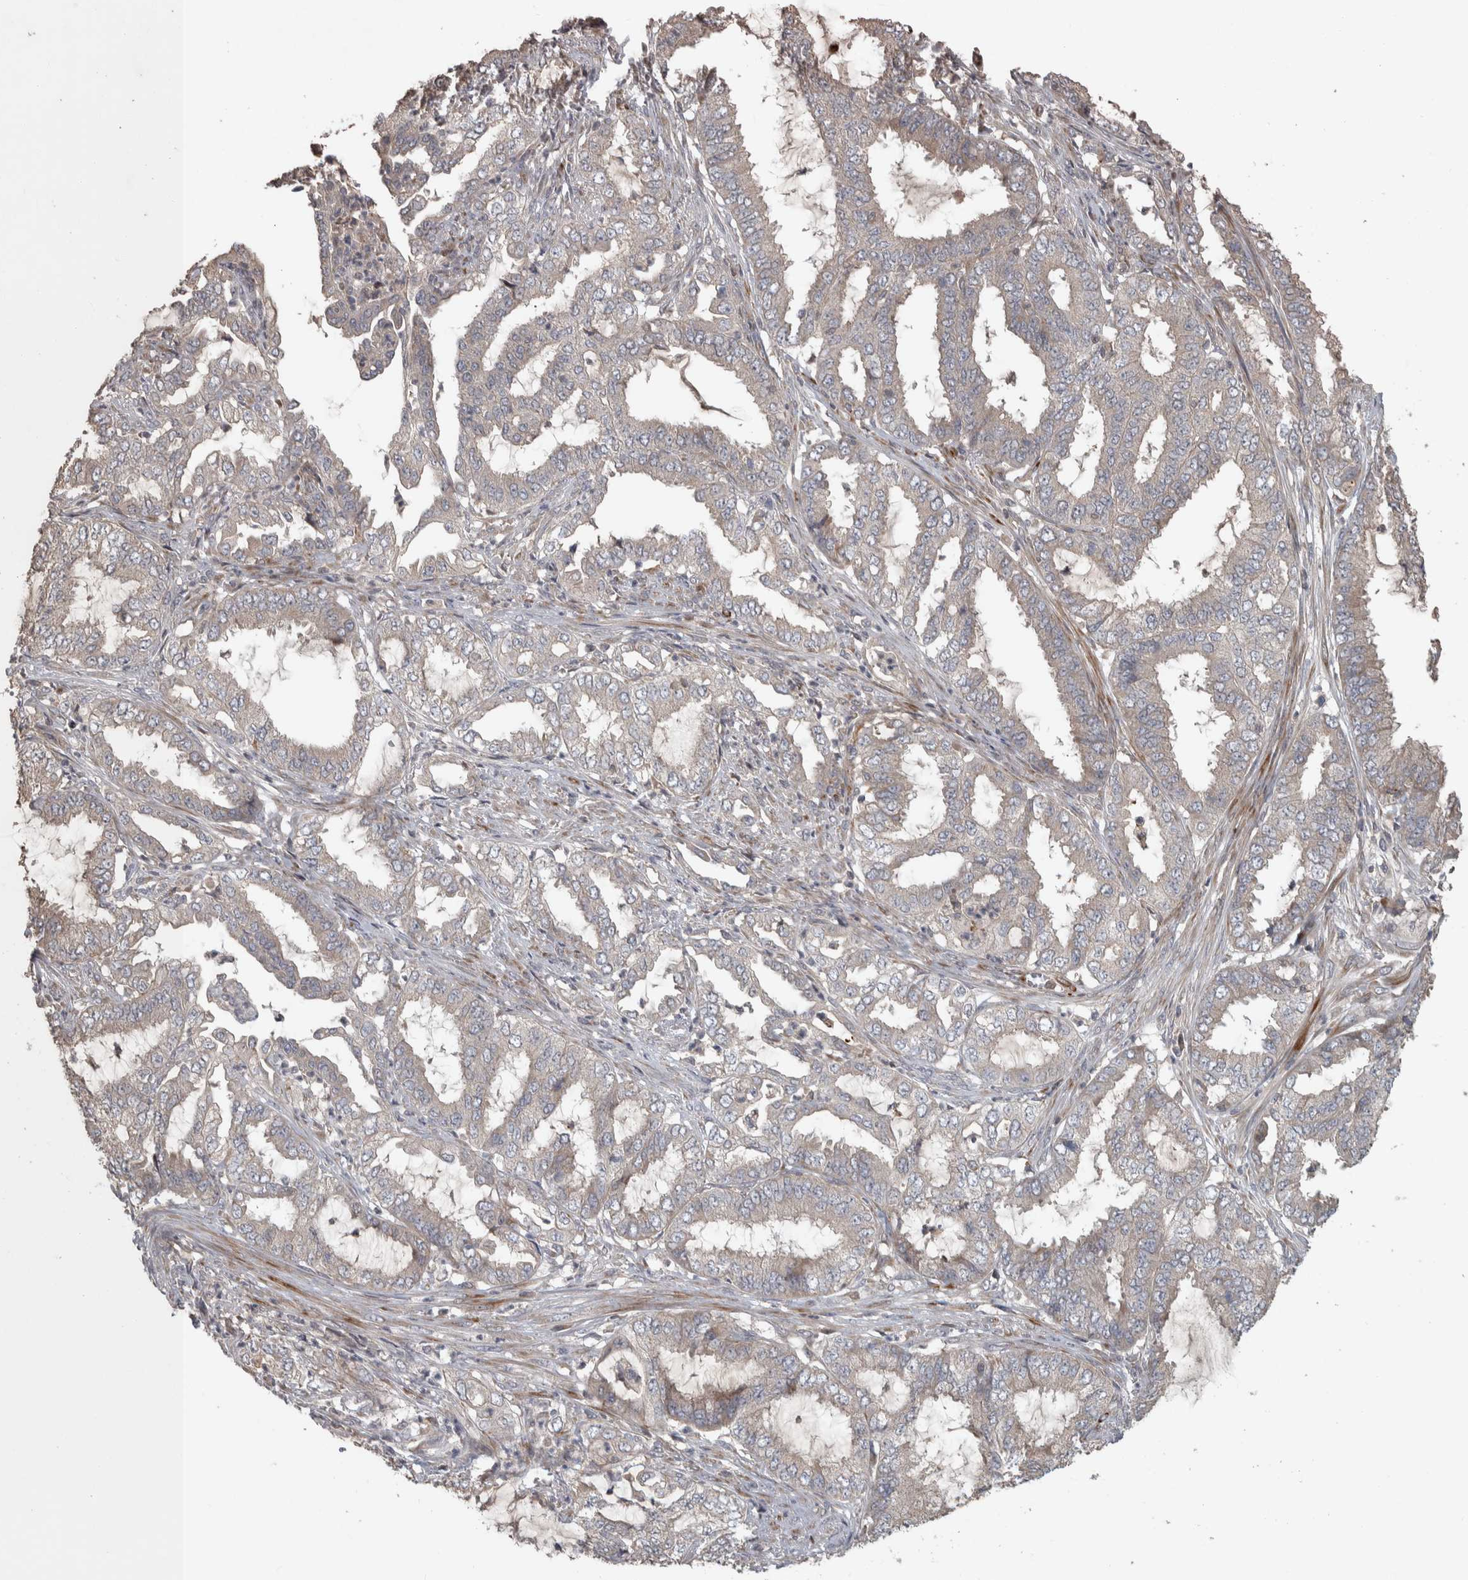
{"staining": {"intensity": "negative", "quantity": "none", "location": "none"}, "tissue": "endometrial cancer", "cell_type": "Tumor cells", "image_type": "cancer", "snomed": [{"axis": "morphology", "description": "Adenocarcinoma, NOS"}, {"axis": "topography", "description": "Endometrium"}], "caption": "Tumor cells show no significant staining in endometrial cancer (adenocarcinoma). (Brightfield microscopy of DAB (3,3'-diaminobenzidine) immunohistochemistry (IHC) at high magnification).", "gene": "ERAL1", "patient": {"sex": "female", "age": 51}}